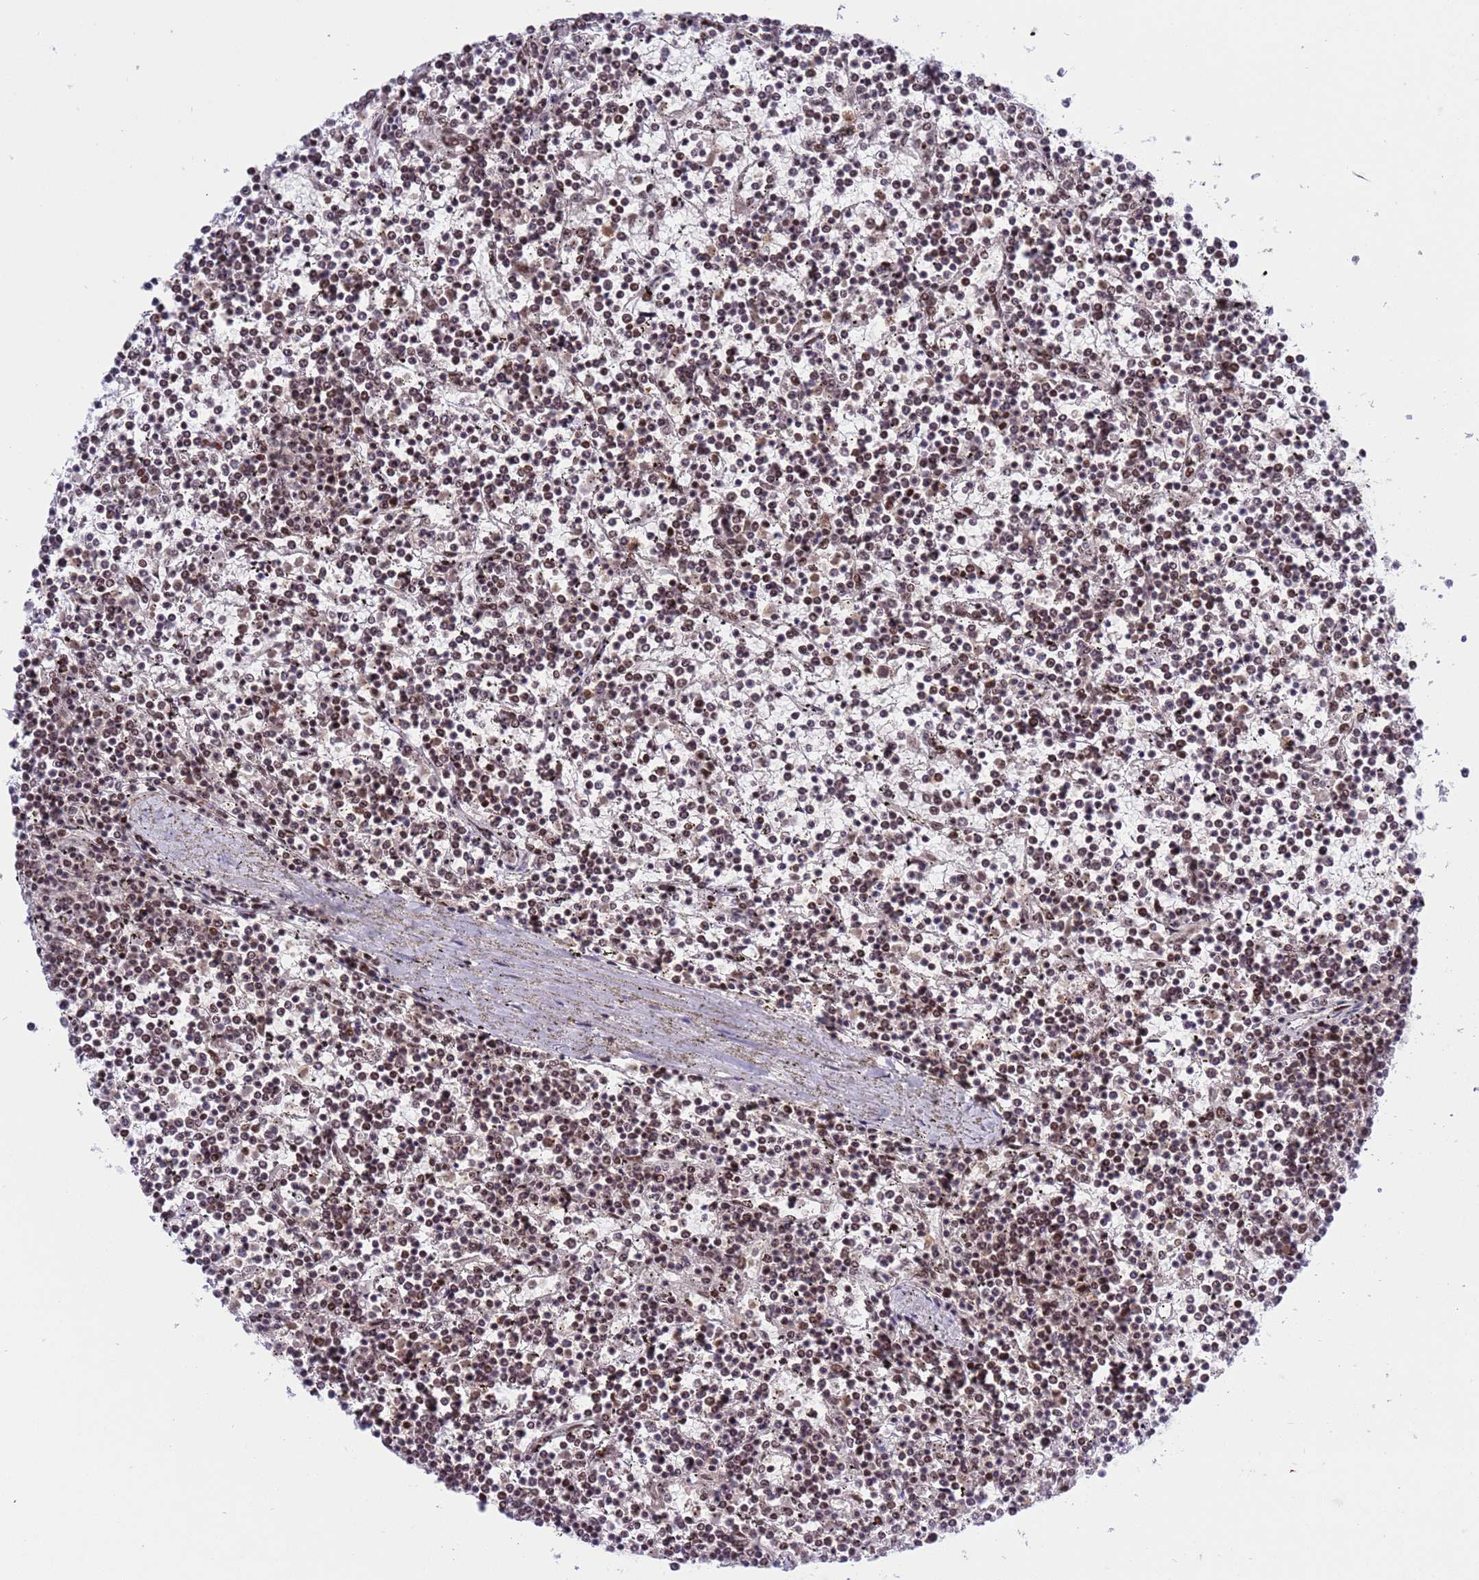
{"staining": {"intensity": "moderate", "quantity": "25%-75%", "location": "nuclear"}, "tissue": "lymphoma", "cell_type": "Tumor cells", "image_type": "cancer", "snomed": [{"axis": "morphology", "description": "Malignant lymphoma, non-Hodgkin's type, Low grade"}, {"axis": "topography", "description": "Spleen"}], "caption": "Lymphoma tissue exhibits moderate nuclear staining in approximately 25%-75% of tumor cells (DAB (3,3'-diaminobenzidine) IHC with brightfield microscopy, high magnification).", "gene": "THOC2", "patient": {"sex": "female", "age": 19}}